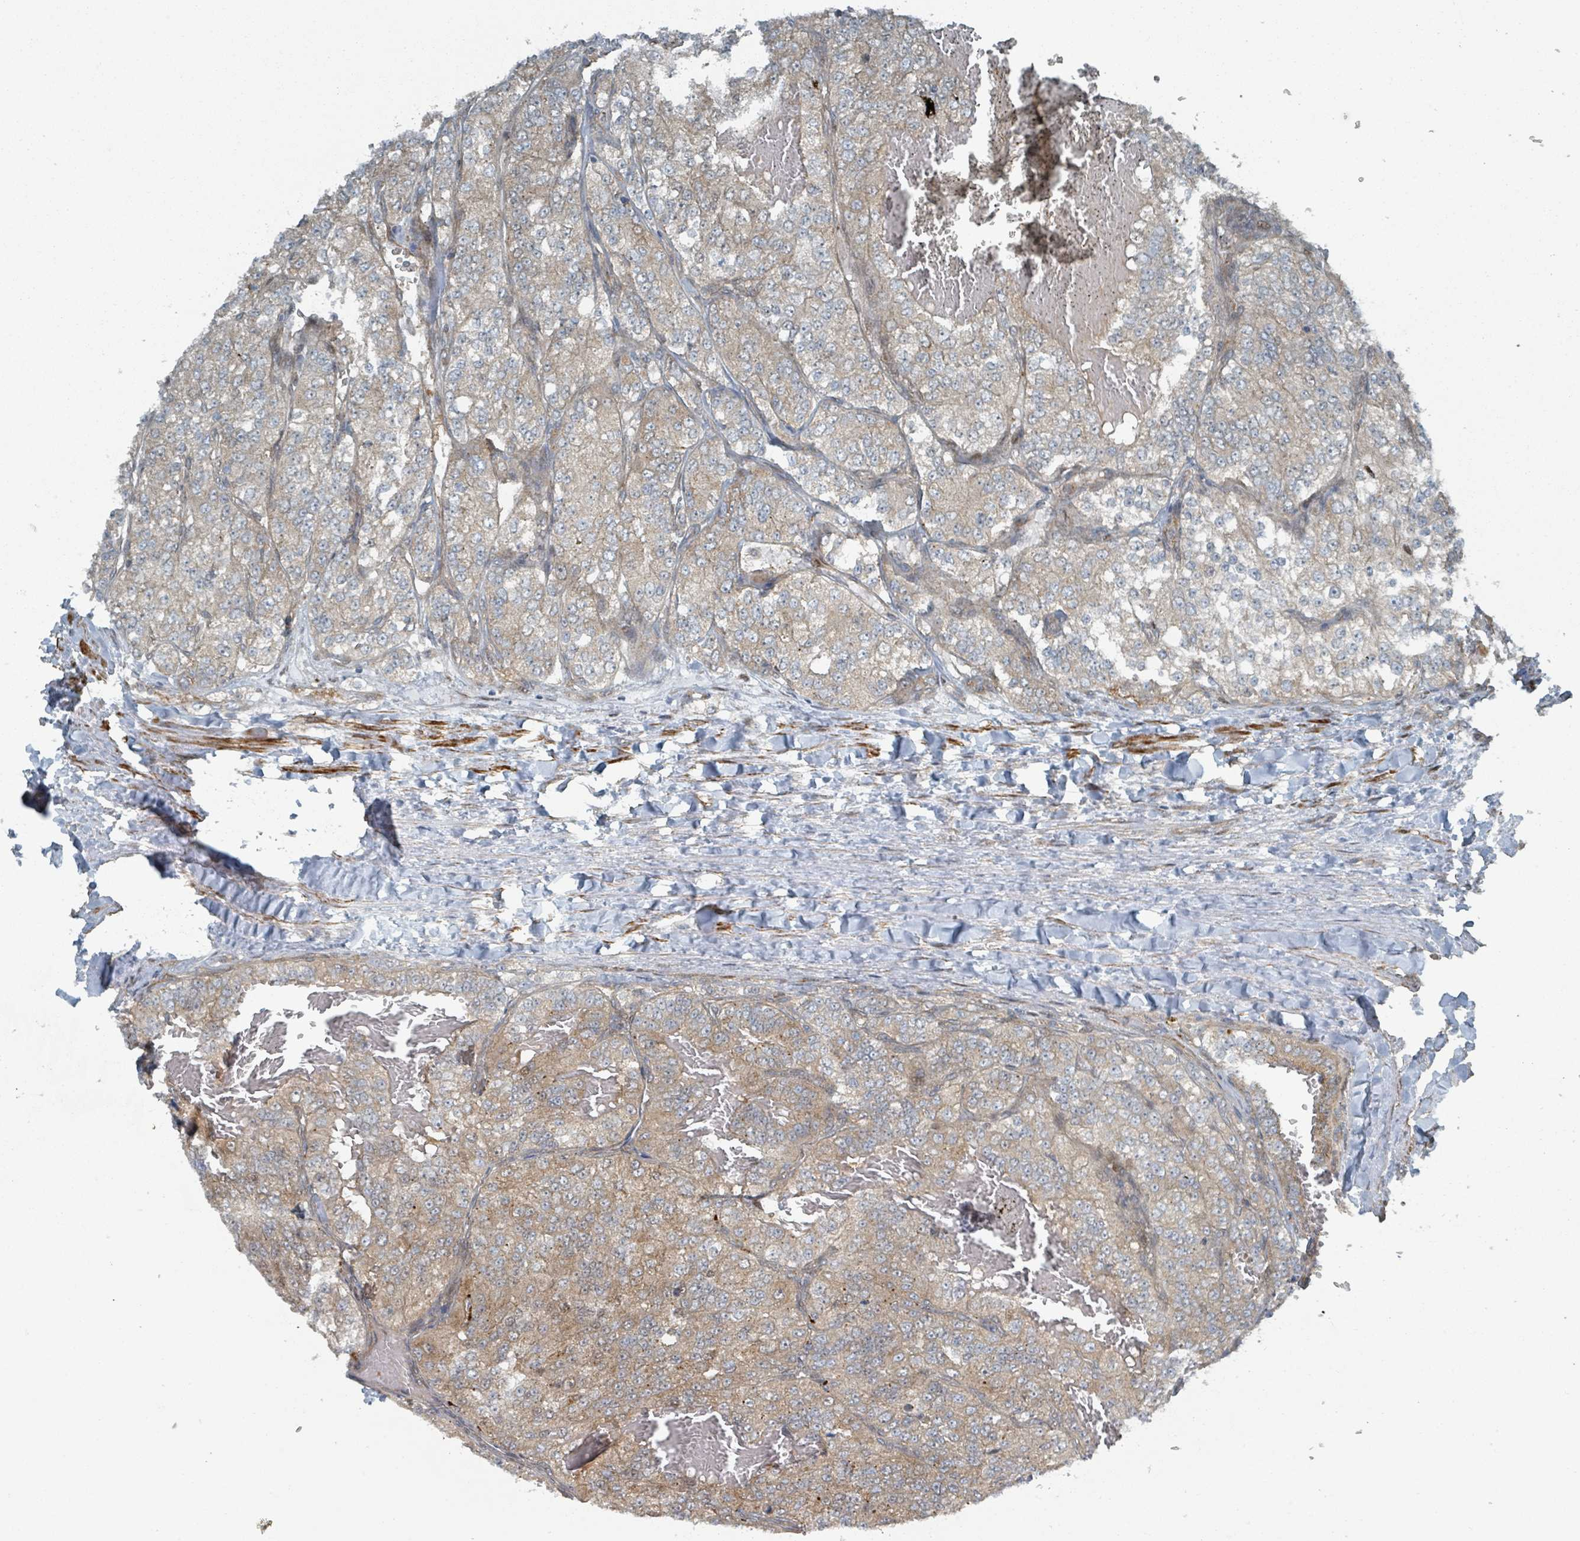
{"staining": {"intensity": "moderate", "quantity": ">75%", "location": "cytoplasmic/membranous"}, "tissue": "renal cancer", "cell_type": "Tumor cells", "image_type": "cancer", "snomed": [{"axis": "morphology", "description": "Adenocarcinoma, NOS"}, {"axis": "topography", "description": "Kidney"}], "caption": "A brown stain shows moderate cytoplasmic/membranous staining of a protein in renal cancer (adenocarcinoma) tumor cells.", "gene": "RHPN2", "patient": {"sex": "female", "age": 63}}